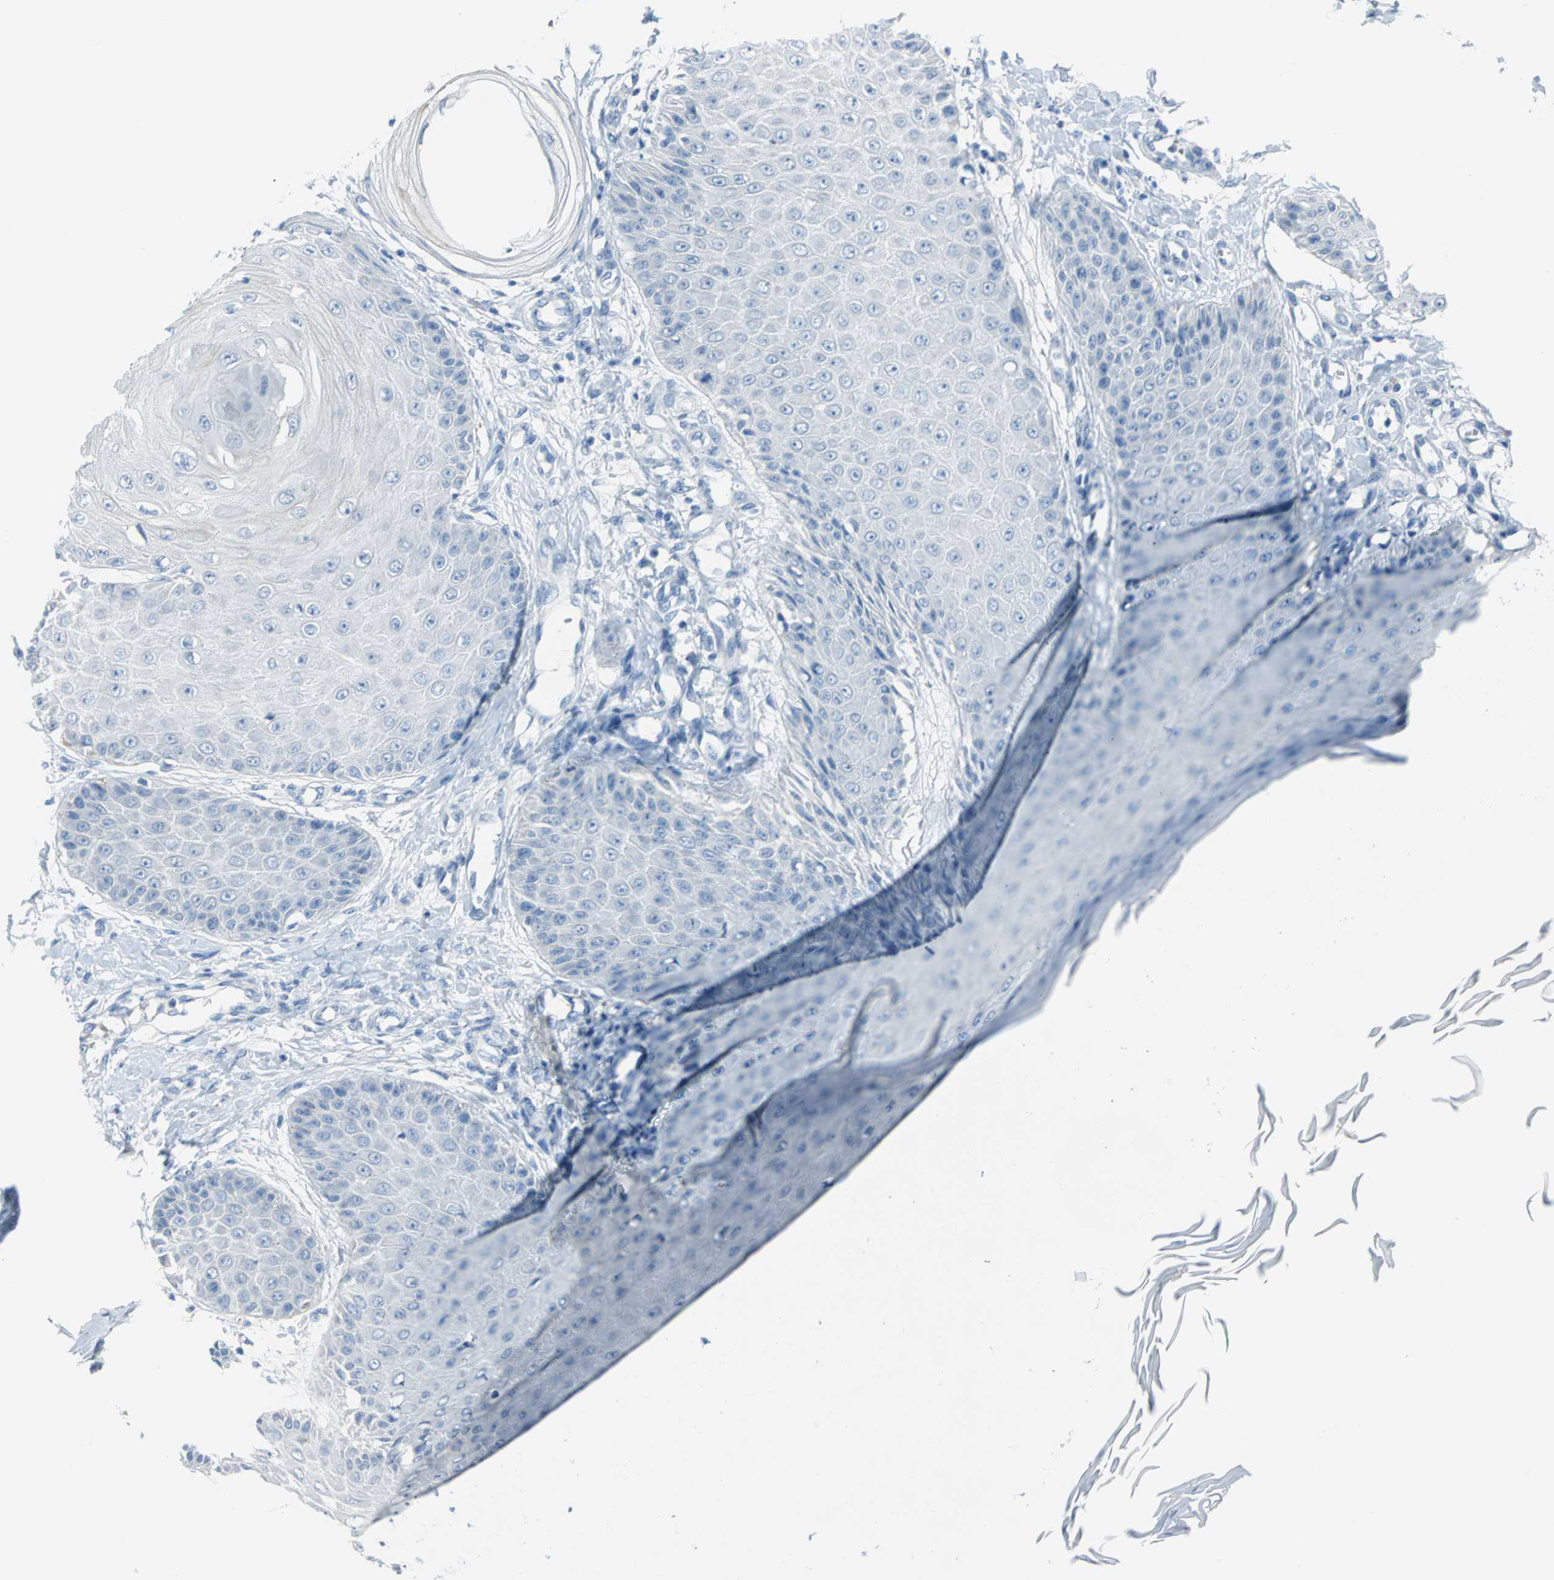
{"staining": {"intensity": "negative", "quantity": "none", "location": "none"}, "tissue": "skin cancer", "cell_type": "Tumor cells", "image_type": "cancer", "snomed": [{"axis": "morphology", "description": "Squamous cell carcinoma, NOS"}, {"axis": "topography", "description": "Skin"}], "caption": "Photomicrograph shows no significant protein positivity in tumor cells of squamous cell carcinoma (skin).", "gene": "PKLR", "patient": {"sex": "female", "age": 40}}